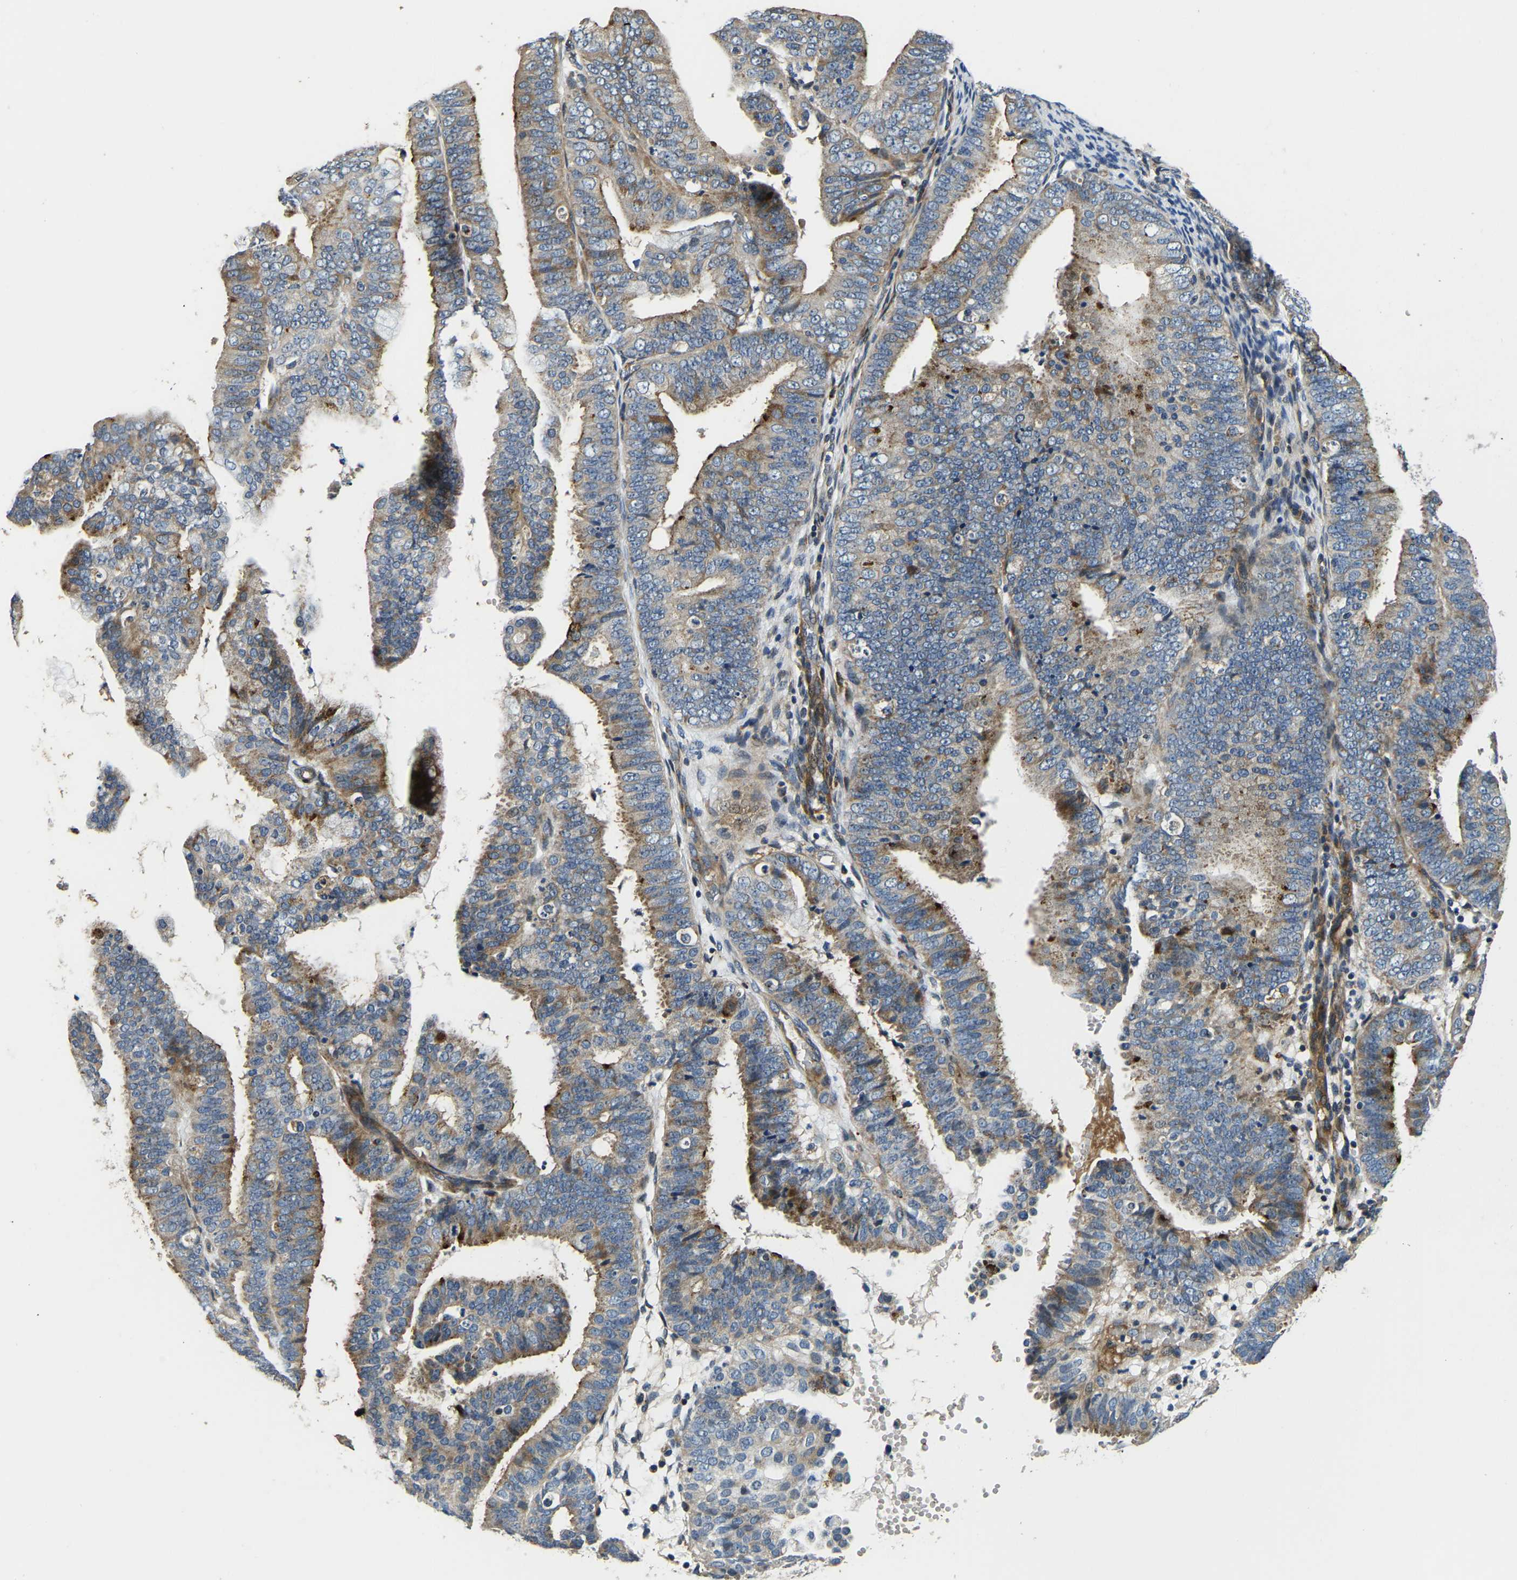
{"staining": {"intensity": "moderate", "quantity": "25%-75%", "location": "cytoplasmic/membranous"}, "tissue": "endometrial cancer", "cell_type": "Tumor cells", "image_type": "cancer", "snomed": [{"axis": "morphology", "description": "Adenocarcinoma, NOS"}, {"axis": "topography", "description": "Endometrium"}], "caption": "Approximately 25%-75% of tumor cells in human endometrial cancer exhibit moderate cytoplasmic/membranous protein expression as visualized by brown immunohistochemical staining.", "gene": "RNF39", "patient": {"sex": "female", "age": 63}}